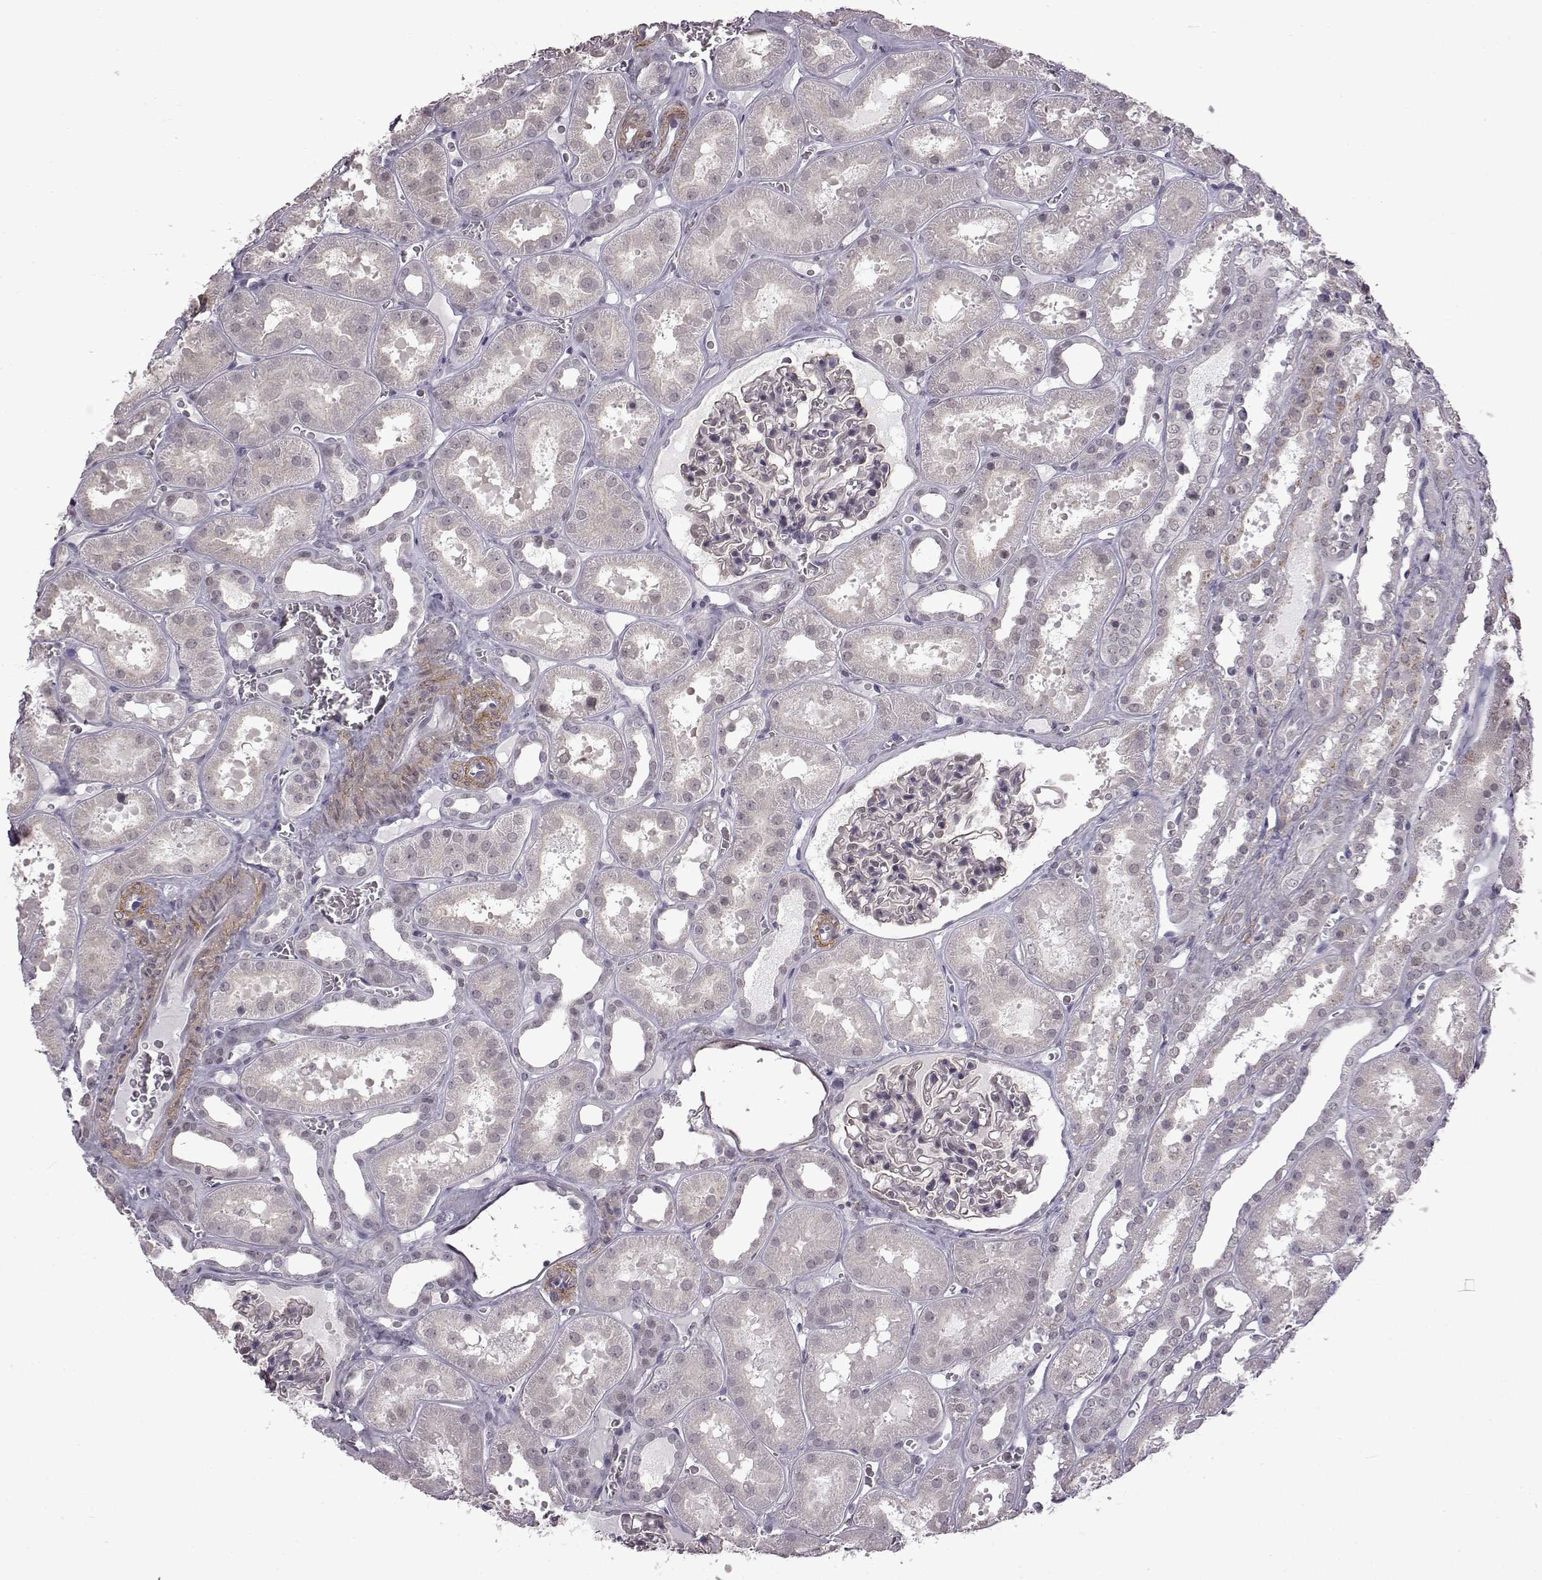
{"staining": {"intensity": "negative", "quantity": "none", "location": "none"}, "tissue": "kidney", "cell_type": "Cells in glomeruli", "image_type": "normal", "snomed": [{"axis": "morphology", "description": "Normal tissue, NOS"}, {"axis": "topography", "description": "Kidney"}], "caption": "A high-resolution photomicrograph shows immunohistochemistry (IHC) staining of unremarkable kidney, which shows no significant expression in cells in glomeruli.", "gene": "SYNPO2", "patient": {"sex": "female", "age": 41}}